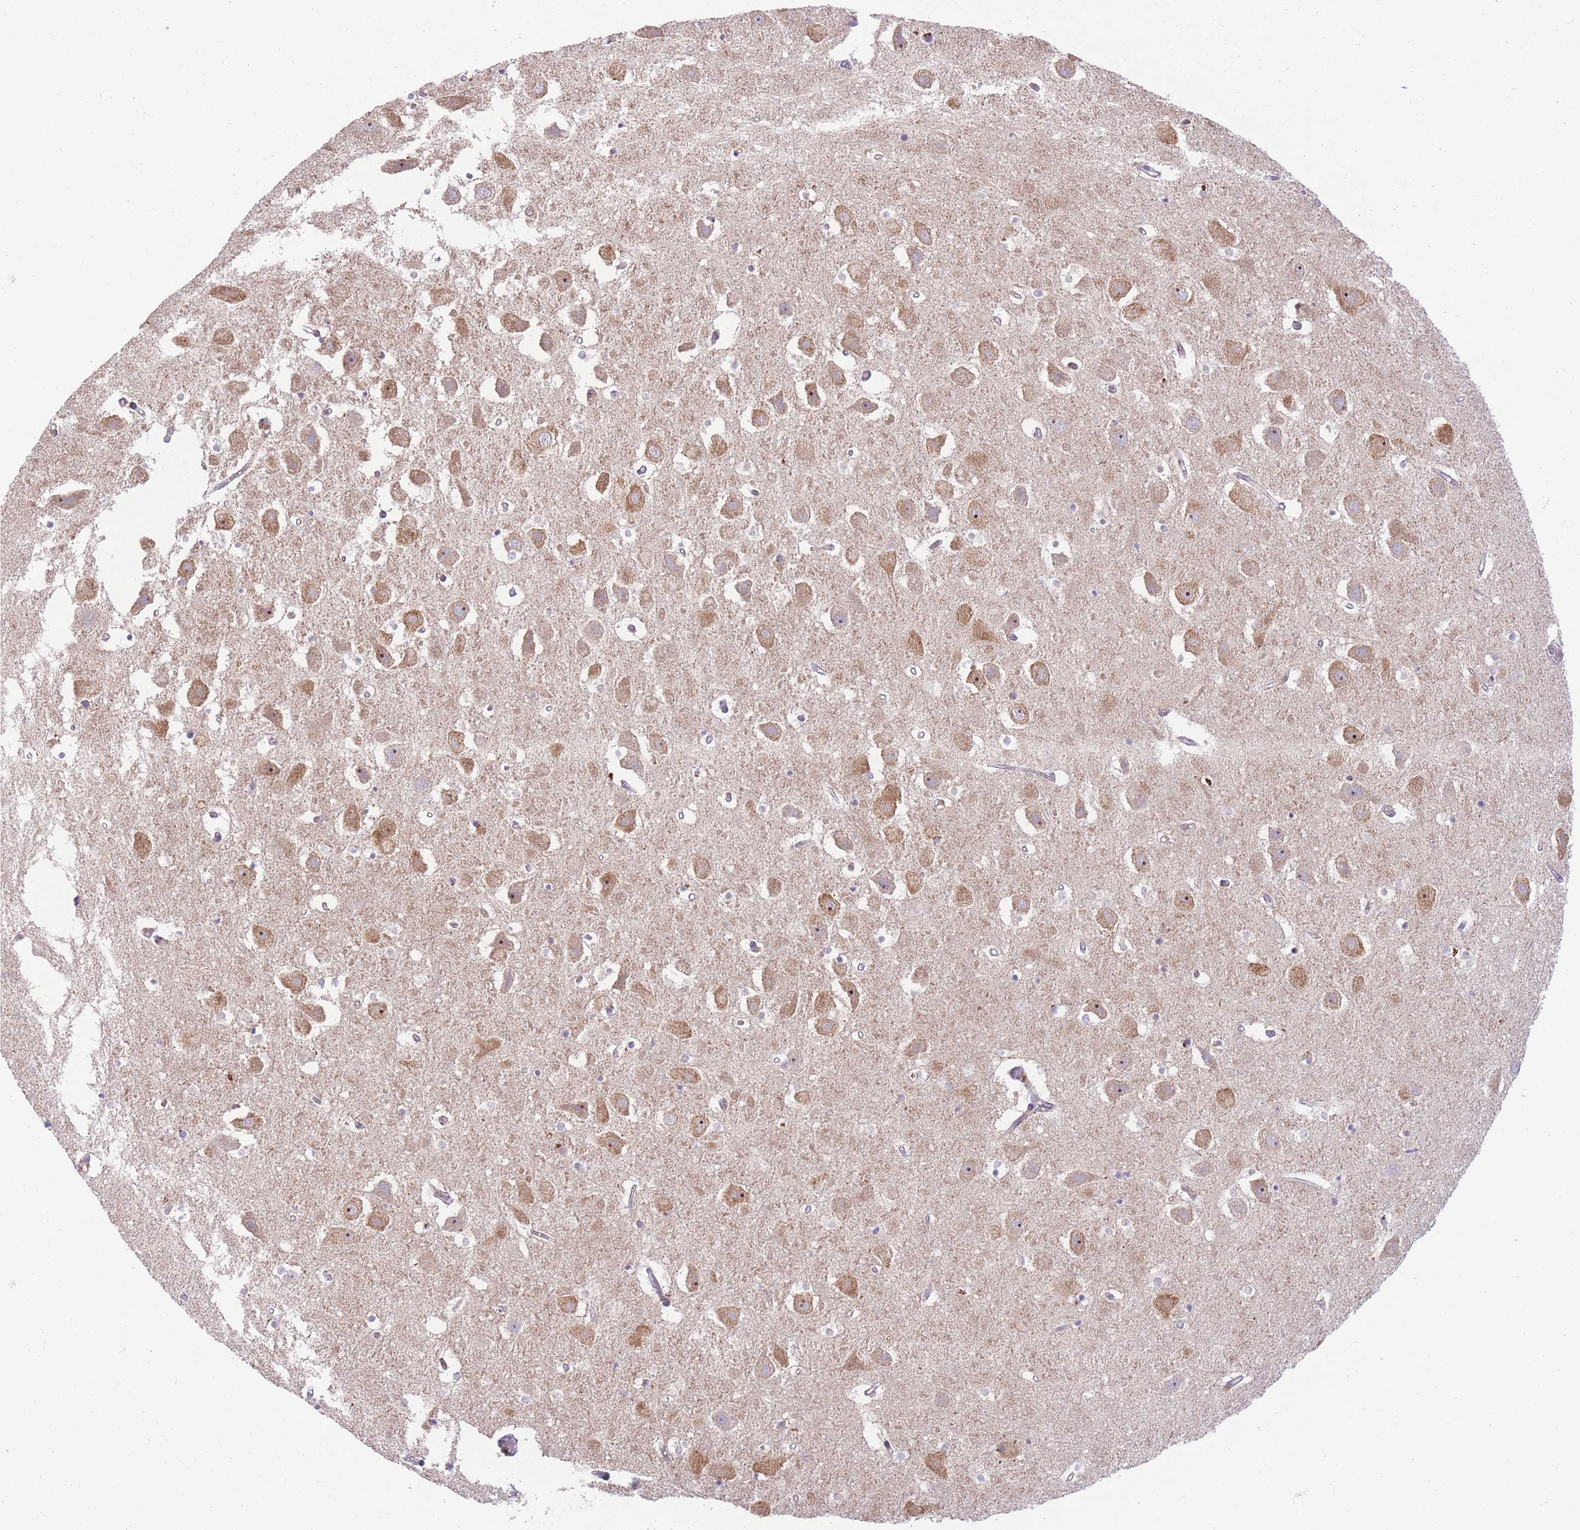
{"staining": {"intensity": "weak", "quantity": "<25%", "location": "cytoplasmic/membranous"}, "tissue": "hippocampus", "cell_type": "Glial cells", "image_type": "normal", "snomed": [{"axis": "morphology", "description": "Normal tissue, NOS"}, {"axis": "topography", "description": "Hippocampus"}], "caption": "An immunohistochemistry (IHC) image of unremarkable hippocampus is shown. There is no staining in glial cells of hippocampus. Nuclei are stained in blue.", "gene": "BOLA2B", "patient": {"sex": "female", "age": 52}}